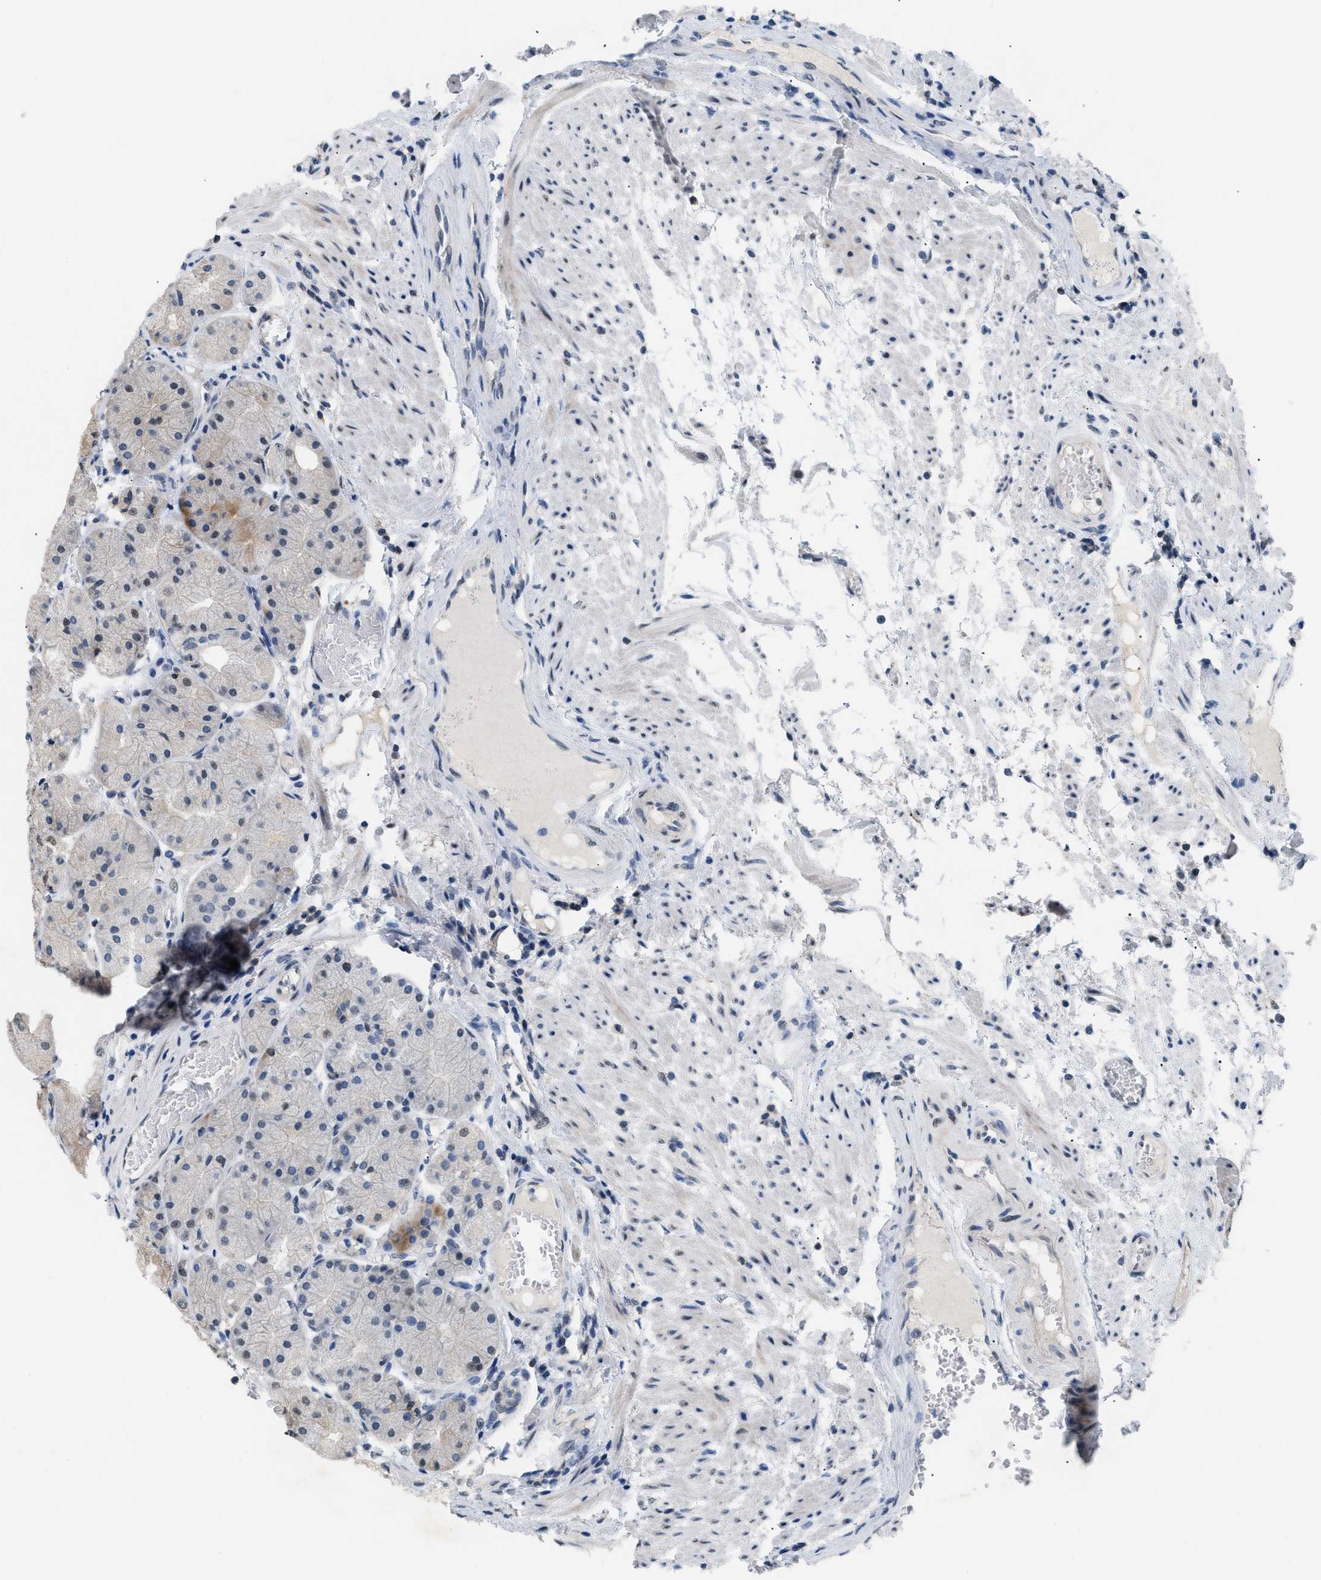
{"staining": {"intensity": "moderate", "quantity": "<25%", "location": "cytoplasmic/membranous"}, "tissue": "stomach", "cell_type": "Glandular cells", "image_type": "normal", "snomed": [{"axis": "morphology", "description": "Normal tissue, NOS"}, {"axis": "topography", "description": "Stomach, upper"}], "caption": "IHC staining of benign stomach, which shows low levels of moderate cytoplasmic/membranous expression in about <25% of glandular cells indicating moderate cytoplasmic/membranous protein staining. The staining was performed using DAB (3,3'-diaminobenzidine) (brown) for protein detection and nuclei were counterstained in hematoxylin (blue).", "gene": "KCNC3", "patient": {"sex": "male", "age": 72}}